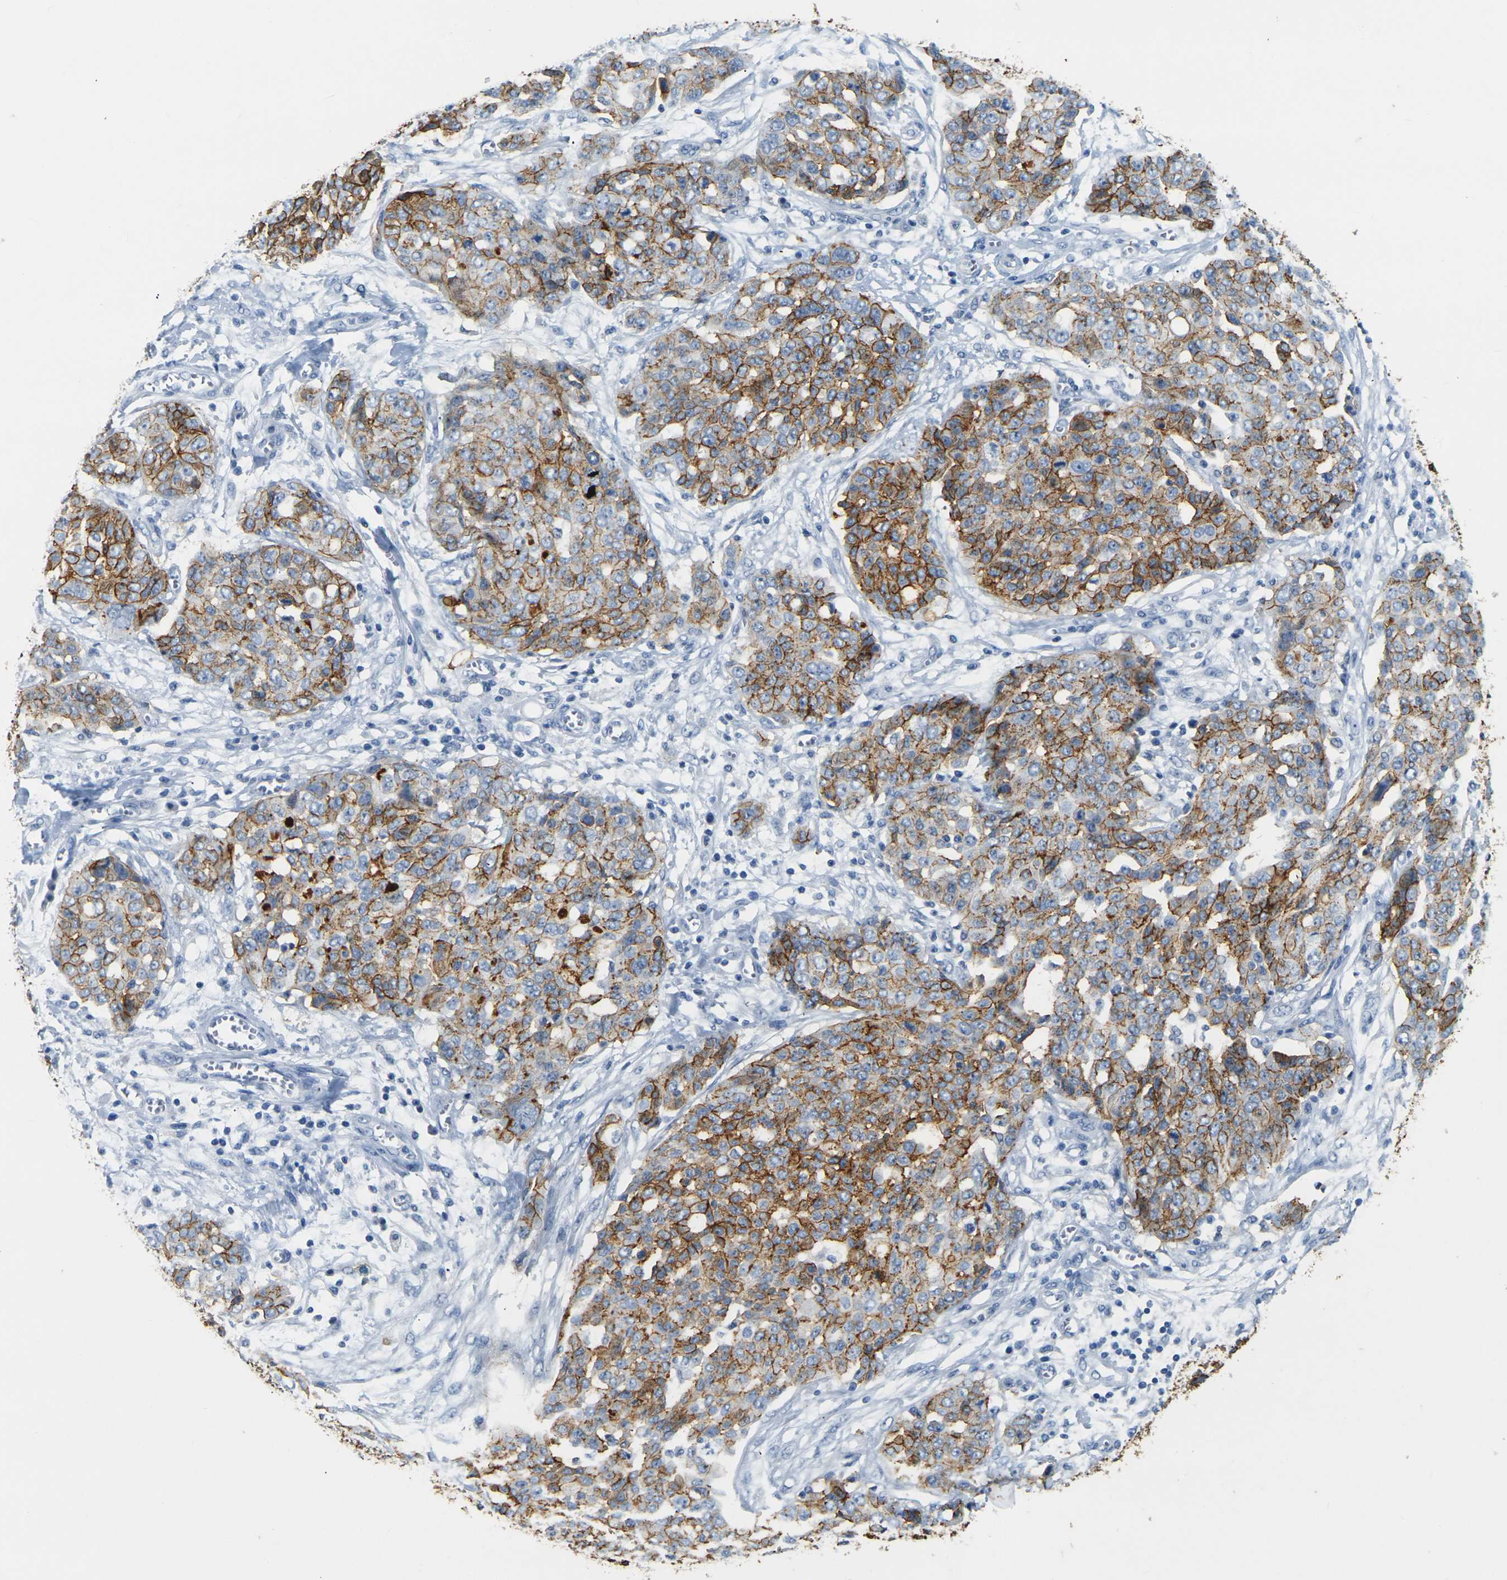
{"staining": {"intensity": "strong", "quantity": ">75%", "location": "cytoplasmic/membranous"}, "tissue": "ovarian cancer", "cell_type": "Tumor cells", "image_type": "cancer", "snomed": [{"axis": "morphology", "description": "Cystadenocarcinoma, serous, NOS"}, {"axis": "topography", "description": "Soft tissue"}, {"axis": "topography", "description": "Ovary"}], "caption": "Strong cytoplasmic/membranous positivity for a protein is present in about >75% of tumor cells of ovarian cancer (serous cystadenocarcinoma) using immunohistochemistry (IHC).", "gene": "CLDN7", "patient": {"sex": "female", "age": 57}}